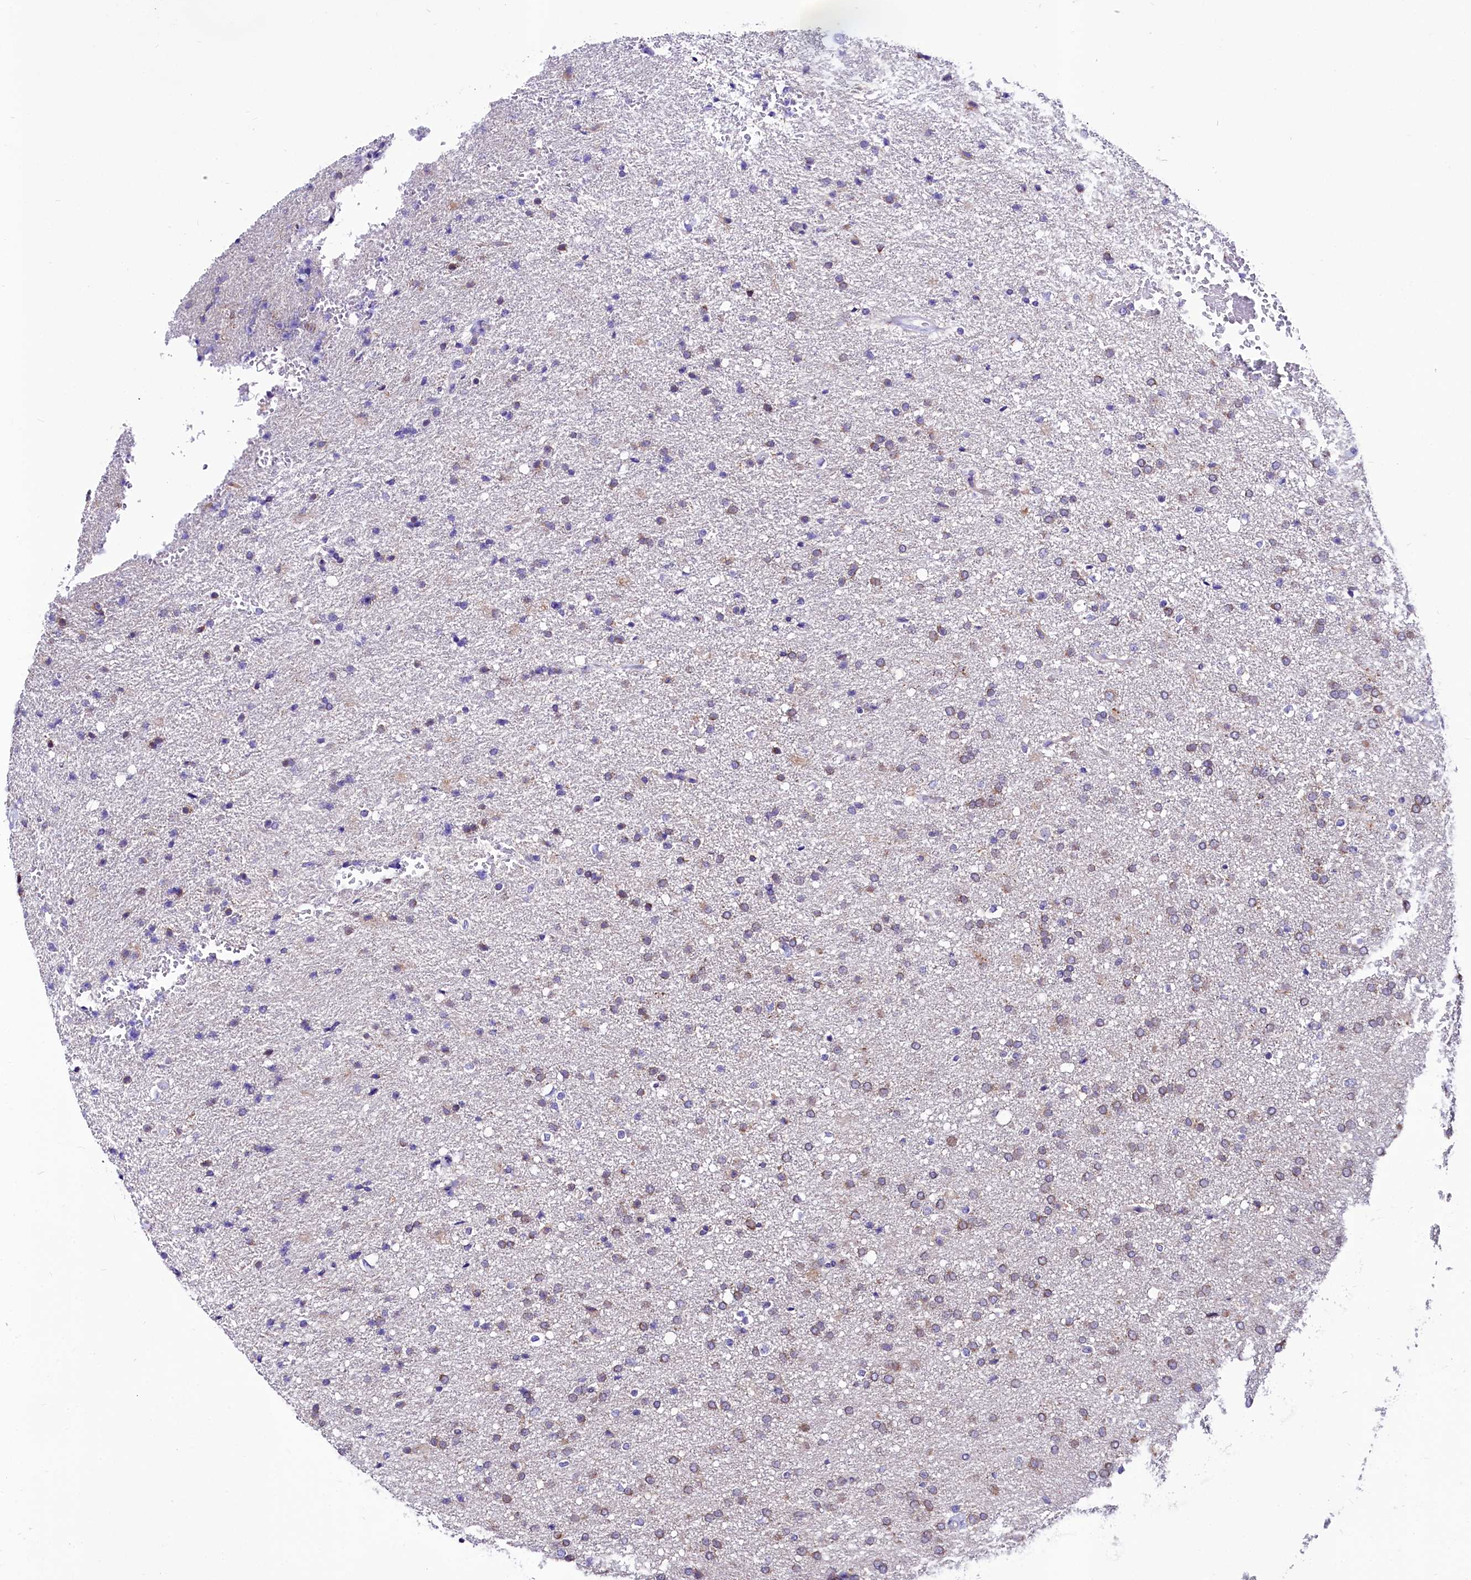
{"staining": {"intensity": "weak", "quantity": "<25%", "location": "cytoplasmic/membranous"}, "tissue": "glioma", "cell_type": "Tumor cells", "image_type": "cancer", "snomed": [{"axis": "morphology", "description": "Glioma, malignant, High grade"}, {"axis": "topography", "description": "Brain"}], "caption": "This is a micrograph of immunohistochemistry staining of glioma, which shows no expression in tumor cells. Brightfield microscopy of IHC stained with DAB (brown) and hematoxylin (blue), captured at high magnification.", "gene": "ABHD5", "patient": {"sex": "male", "age": 72}}